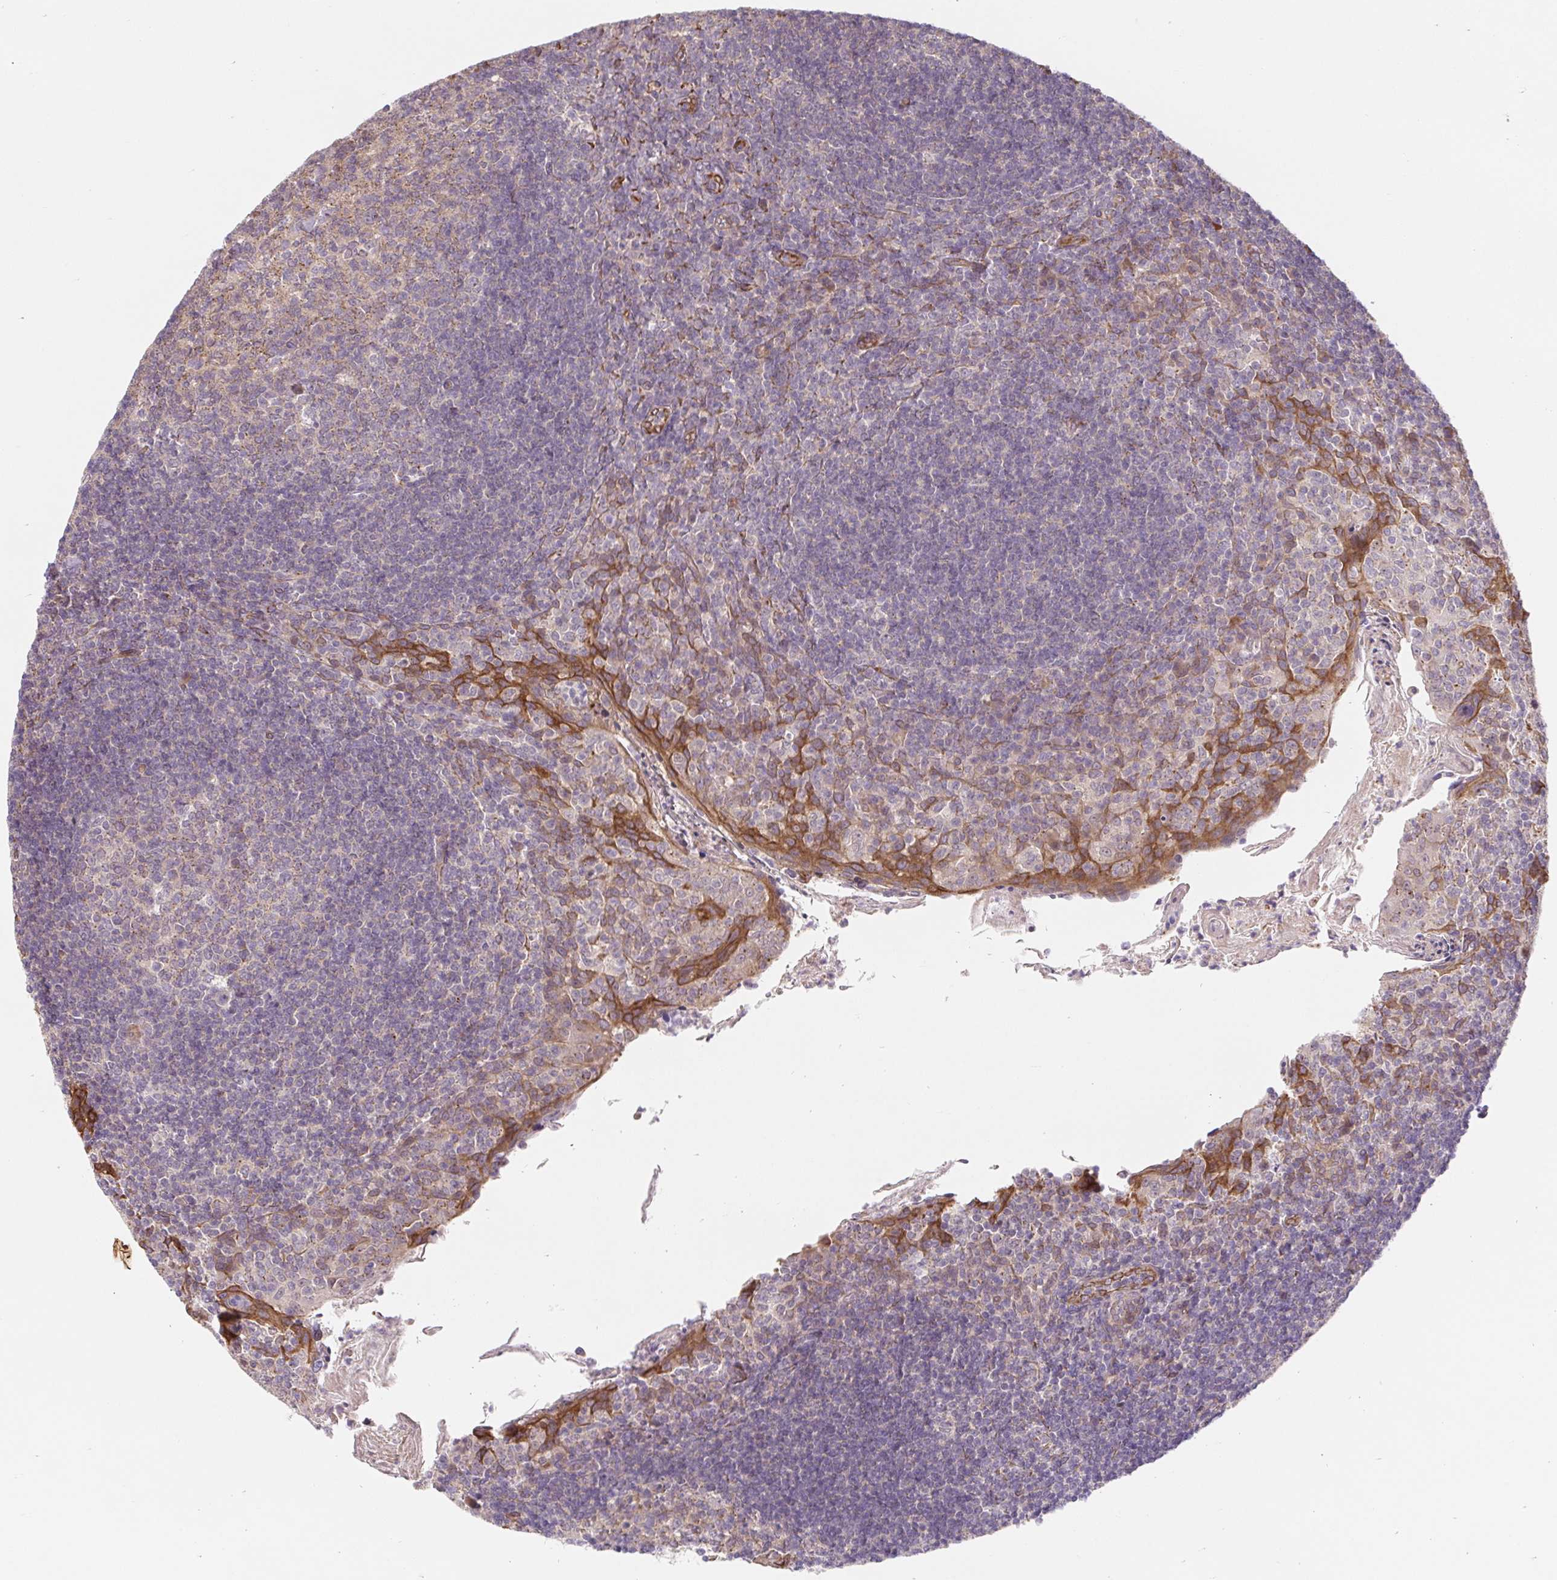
{"staining": {"intensity": "negative", "quantity": "none", "location": "none"}, "tissue": "tonsil", "cell_type": "Germinal center cells", "image_type": "normal", "snomed": [{"axis": "morphology", "description": "Normal tissue, NOS"}, {"axis": "topography", "description": "Tonsil"}], "caption": "The image displays no staining of germinal center cells in unremarkable tonsil.", "gene": "LYPD5", "patient": {"sex": "female", "age": 10}}